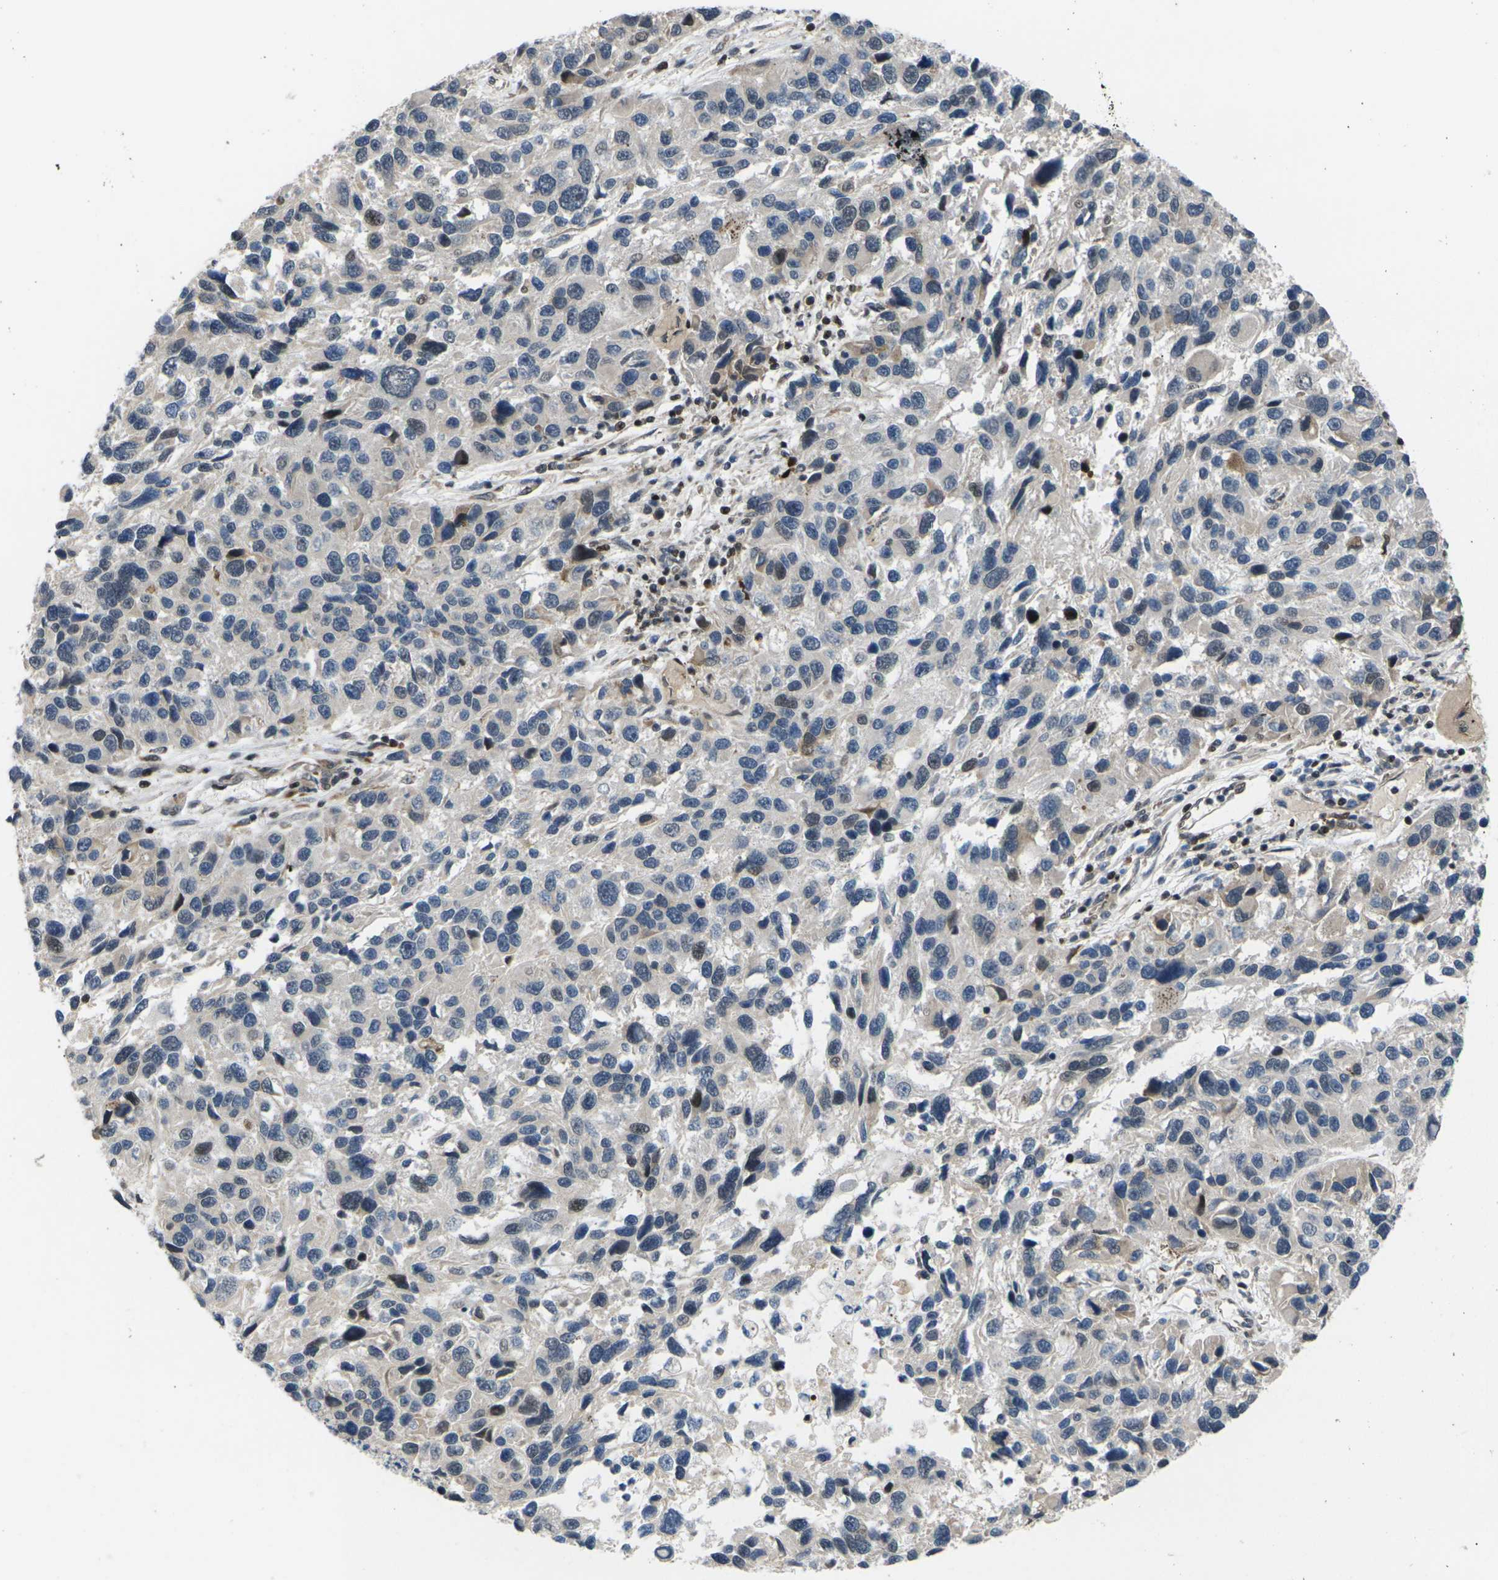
{"staining": {"intensity": "negative", "quantity": "none", "location": "none"}, "tissue": "melanoma", "cell_type": "Tumor cells", "image_type": "cancer", "snomed": [{"axis": "morphology", "description": "Malignant melanoma, NOS"}, {"axis": "topography", "description": "Skin"}], "caption": "Immunohistochemistry image of neoplastic tissue: human malignant melanoma stained with DAB (3,3'-diaminobenzidine) displays no significant protein expression in tumor cells.", "gene": "RPS6KA3", "patient": {"sex": "male", "age": 53}}